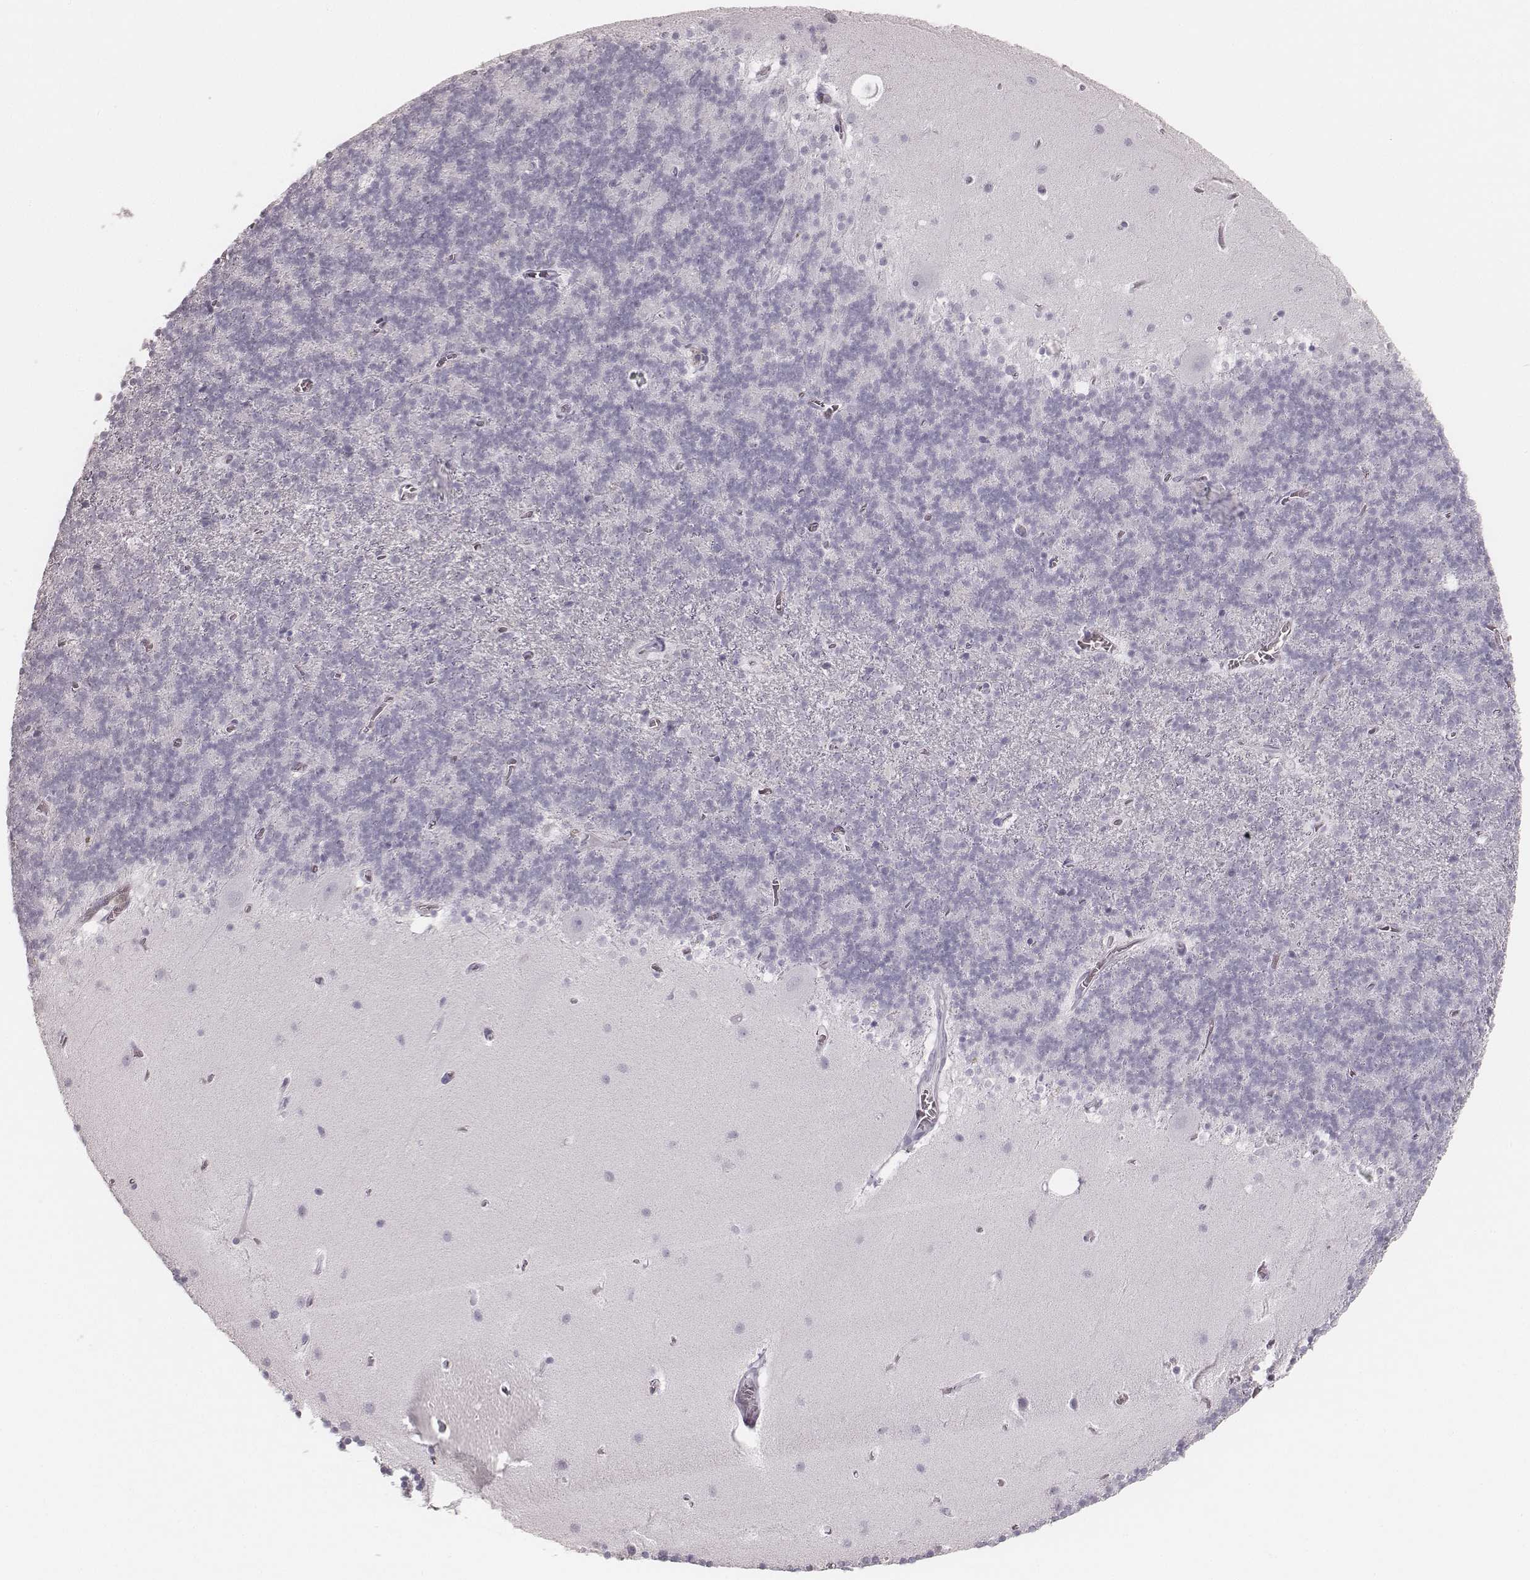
{"staining": {"intensity": "negative", "quantity": "none", "location": "none"}, "tissue": "cerebellum", "cell_type": "Cells in granular layer", "image_type": "normal", "snomed": [{"axis": "morphology", "description": "Normal tissue, NOS"}, {"axis": "topography", "description": "Cerebellum"}], "caption": "Histopathology image shows no significant protein positivity in cells in granular layer of unremarkable cerebellum.", "gene": "KRT34", "patient": {"sex": "male", "age": 70}}